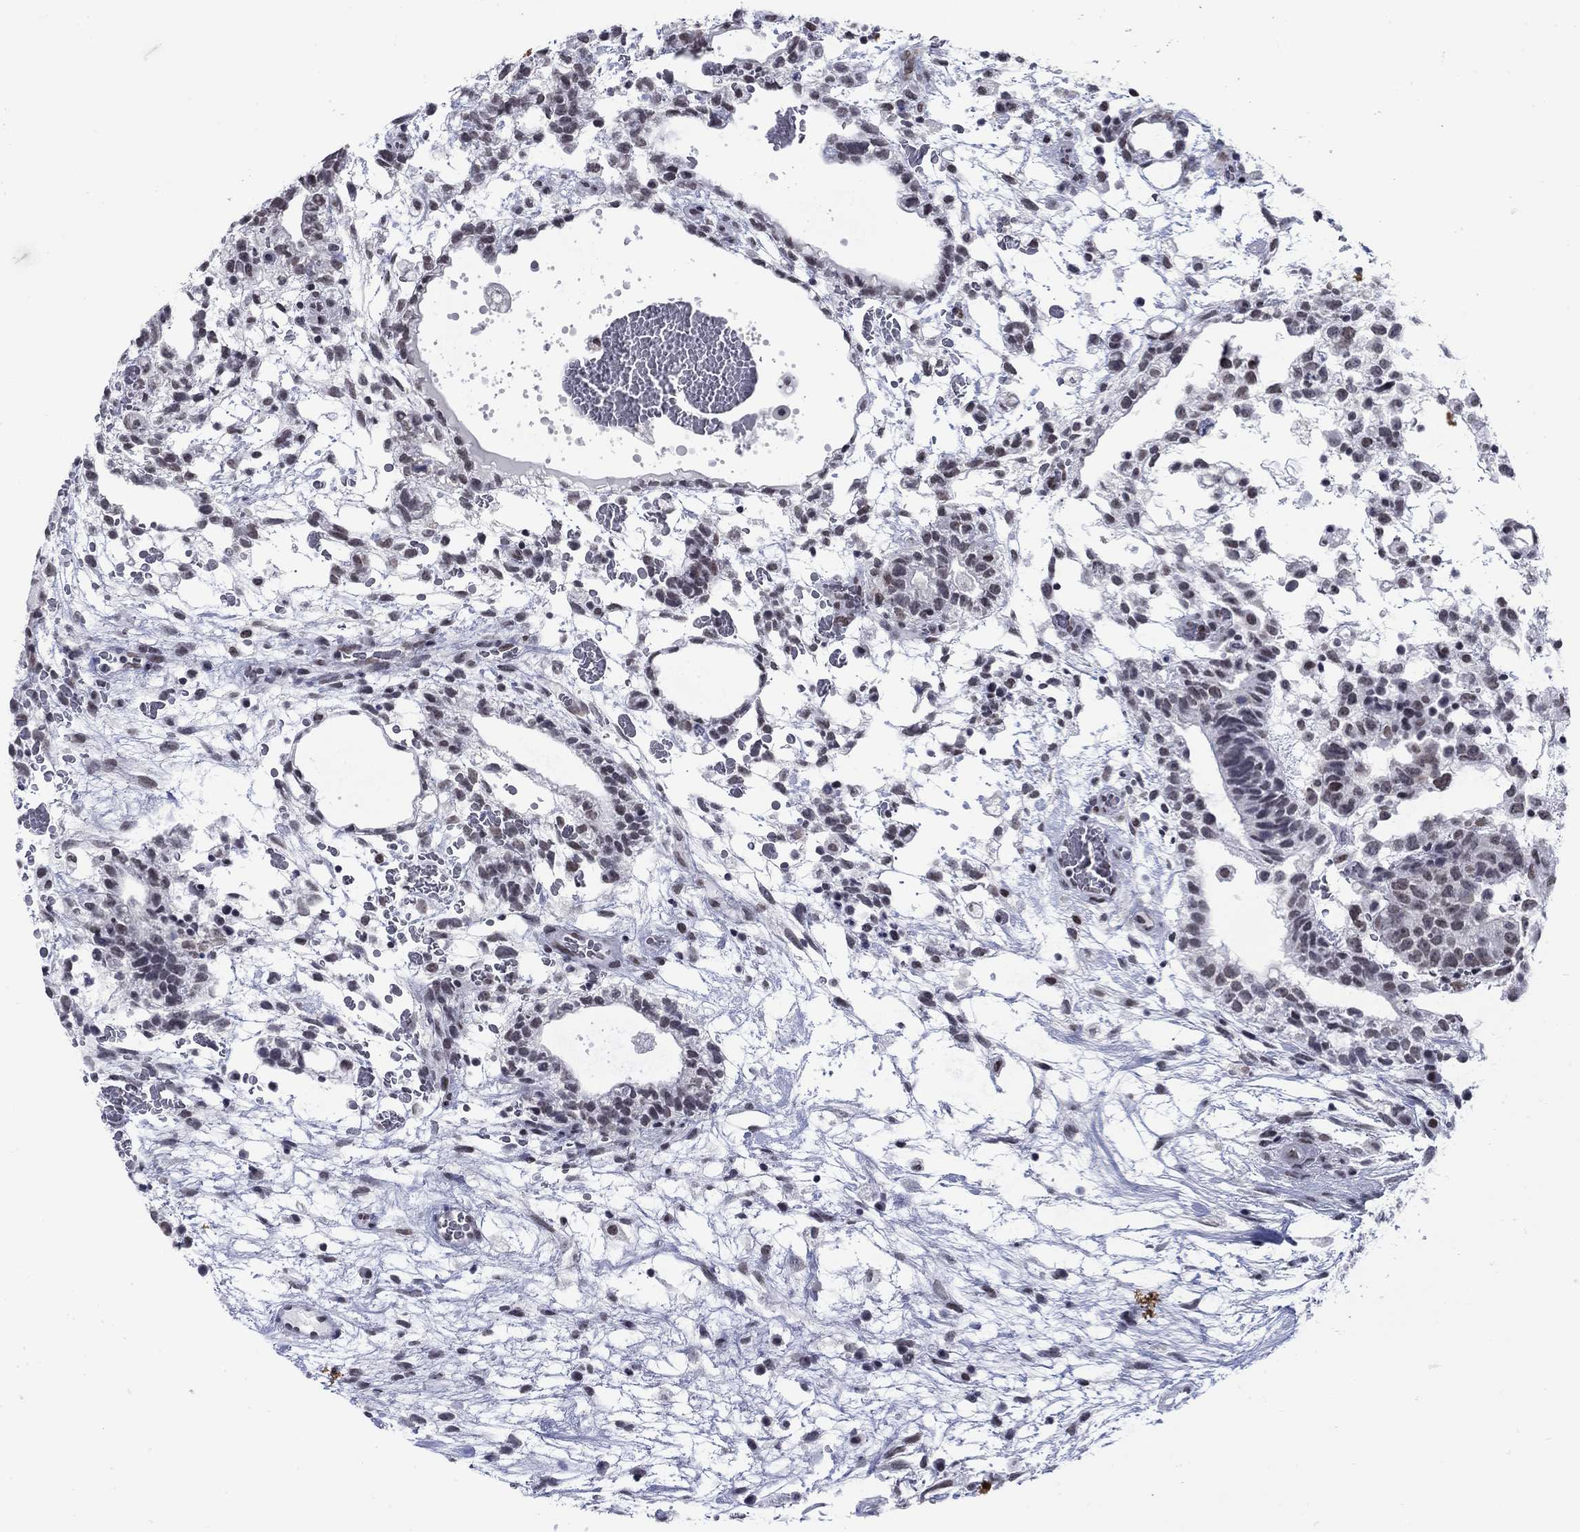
{"staining": {"intensity": "negative", "quantity": "none", "location": "none"}, "tissue": "testis cancer", "cell_type": "Tumor cells", "image_type": "cancer", "snomed": [{"axis": "morphology", "description": "Normal tissue, NOS"}, {"axis": "morphology", "description": "Carcinoma, Embryonal, NOS"}, {"axis": "topography", "description": "Testis"}], "caption": "Immunohistochemistry (IHC) histopathology image of testis cancer (embryonal carcinoma) stained for a protein (brown), which displays no expression in tumor cells. (DAB (3,3'-diaminobenzidine) immunohistochemistry (IHC), high magnification).", "gene": "NPAS3", "patient": {"sex": "male", "age": 32}}